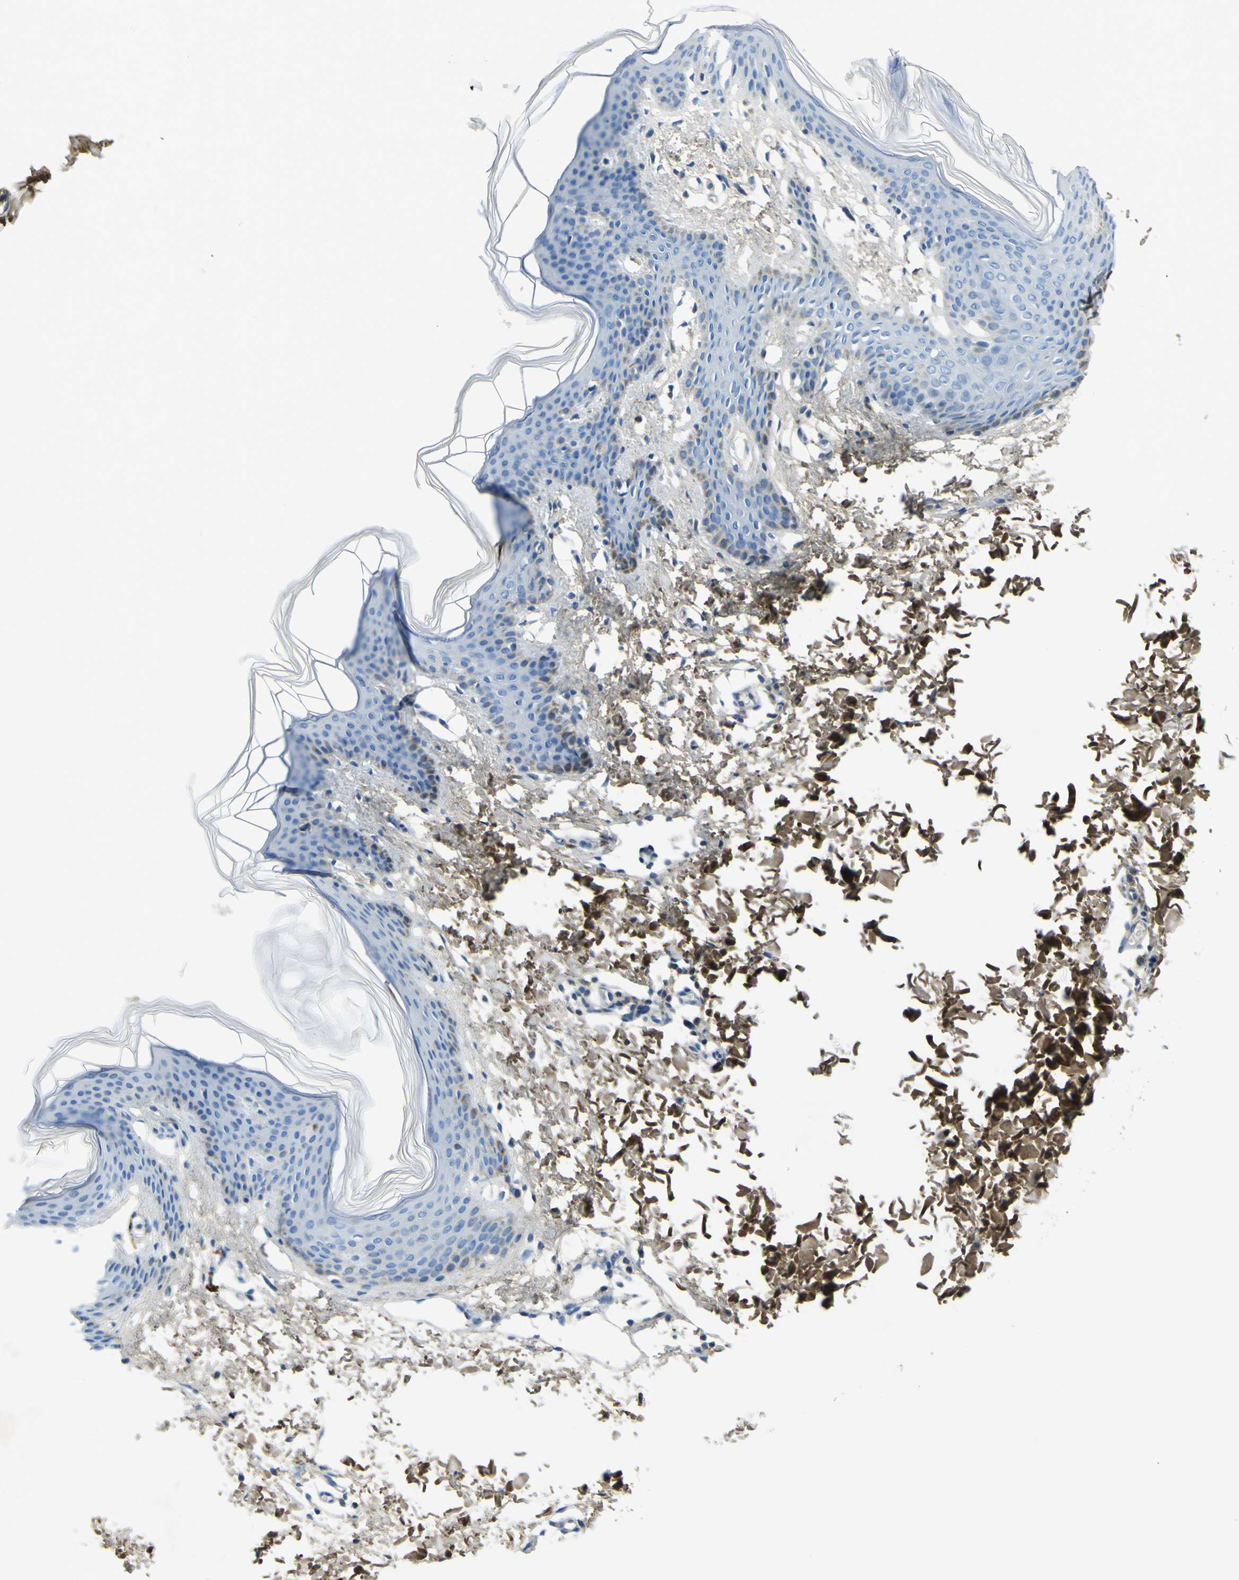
{"staining": {"intensity": "negative", "quantity": "none", "location": "none"}, "tissue": "skin", "cell_type": "Fibroblasts", "image_type": "normal", "snomed": [{"axis": "morphology", "description": "Normal tissue, NOS"}, {"axis": "topography", "description": "Skin"}], "caption": "An immunohistochemistry photomicrograph of benign skin is shown. There is no staining in fibroblasts of skin.", "gene": "OGN", "patient": {"sex": "female", "age": 17}}